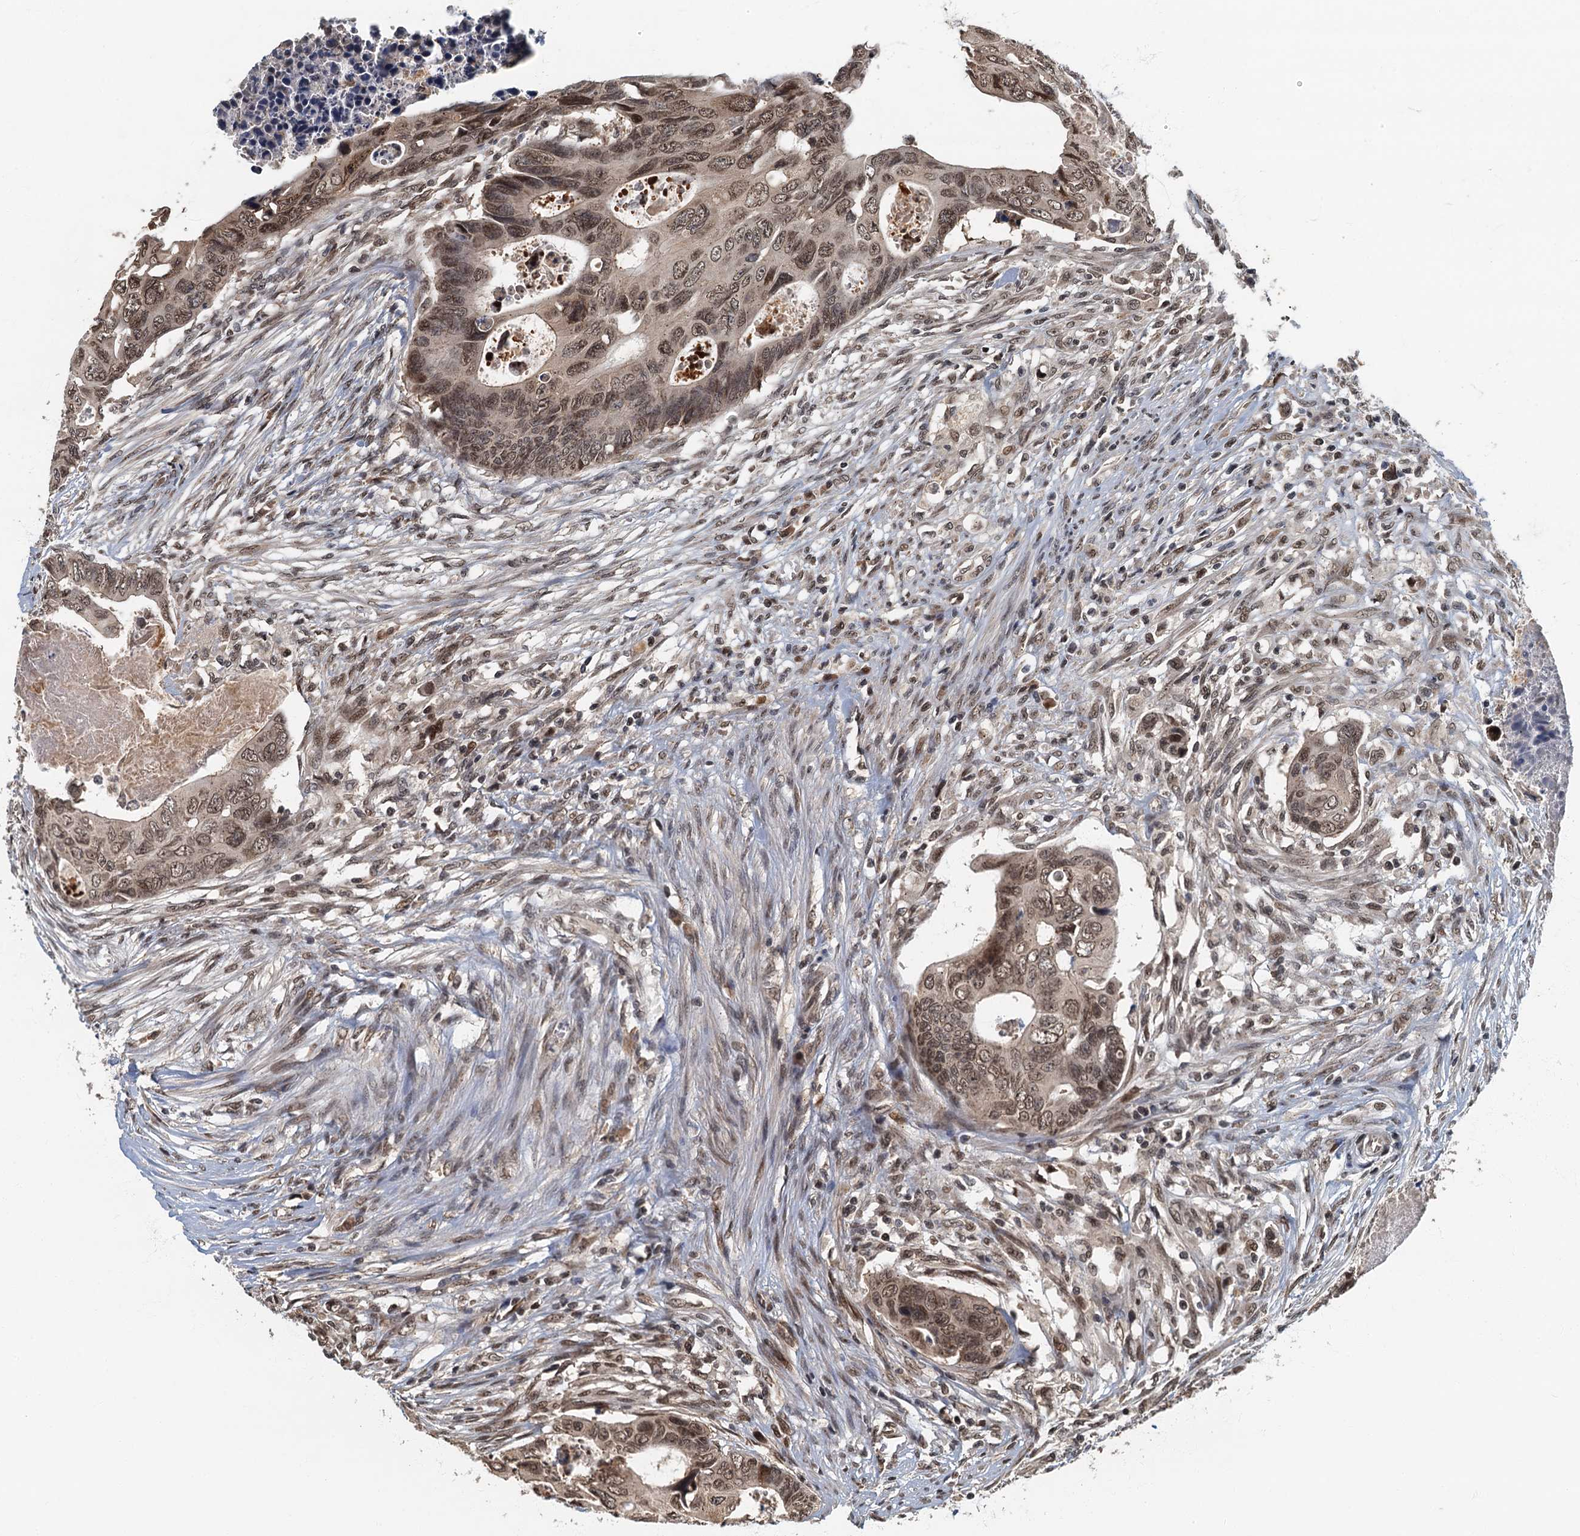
{"staining": {"intensity": "moderate", "quantity": ">75%", "location": "nuclear"}, "tissue": "colorectal cancer", "cell_type": "Tumor cells", "image_type": "cancer", "snomed": [{"axis": "morphology", "description": "Adenocarcinoma, NOS"}, {"axis": "topography", "description": "Rectum"}], "caption": "A medium amount of moderate nuclear staining is present in approximately >75% of tumor cells in colorectal cancer (adenocarcinoma) tissue.", "gene": "CKAP2L", "patient": {"sex": "female", "age": 78}}